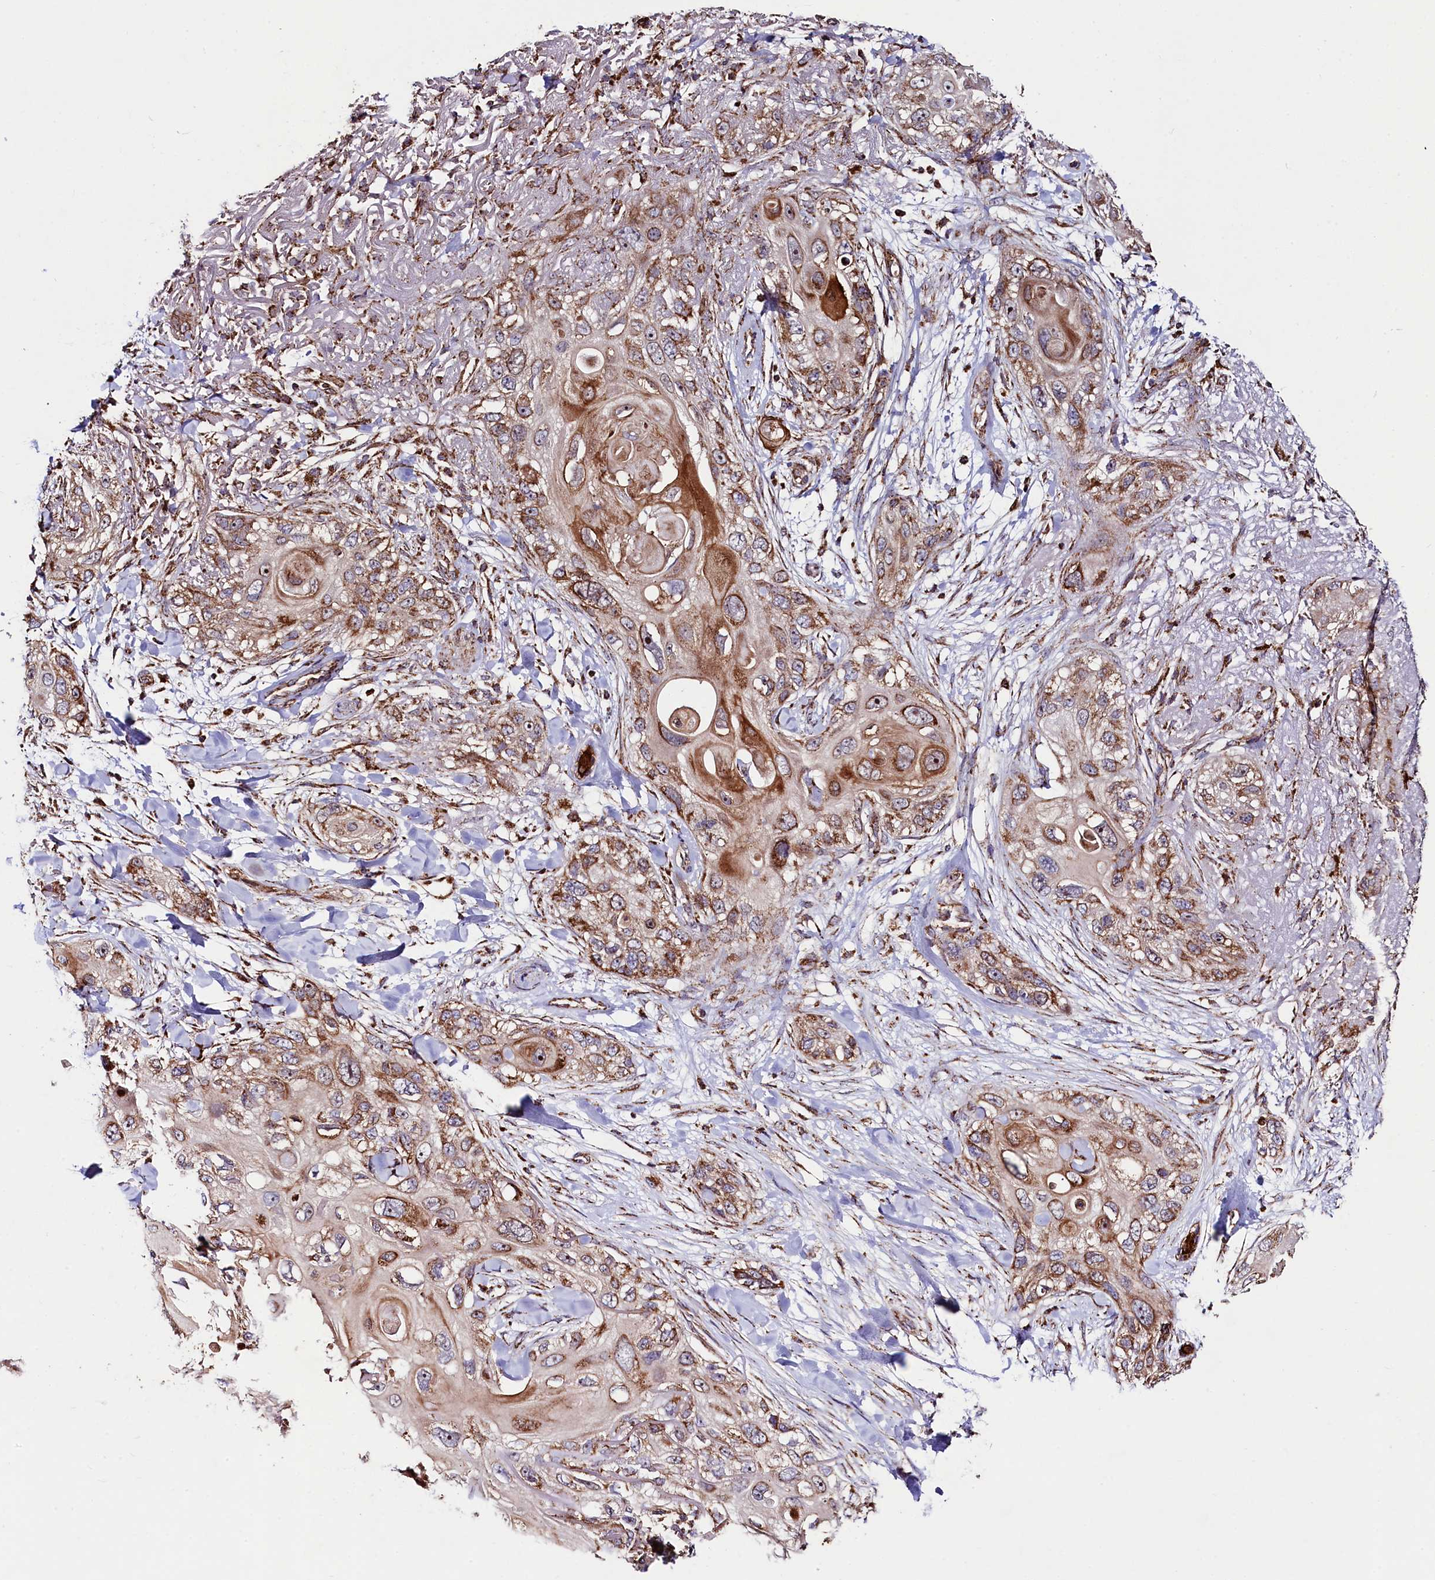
{"staining": {"intensity": "moderate", "quantity": ">75%", "location": "cytoplasmic/membranous"}, "tissue": "skin cancer", "cell_type": "Tumor cells", "image_type": "cancer", "snomed": [{"axis": "morphology", "description": "Normal tissue, NOS"}, {"axis": "morphology", "description": "Squamous cell carcinoma, NOS"}, {"axis": "topography", "description": "Skin"}], "caption": "High-power microscopy captured an immunohistochemistry (IHC) histopathology image of skin squamous cell carcinoma, revealing moderate cytoplasmic/membranous positivity in approximately >75% of tumor cells.", "gene": "CLYBL", "patient": {"sex": "male", "age": 72}}